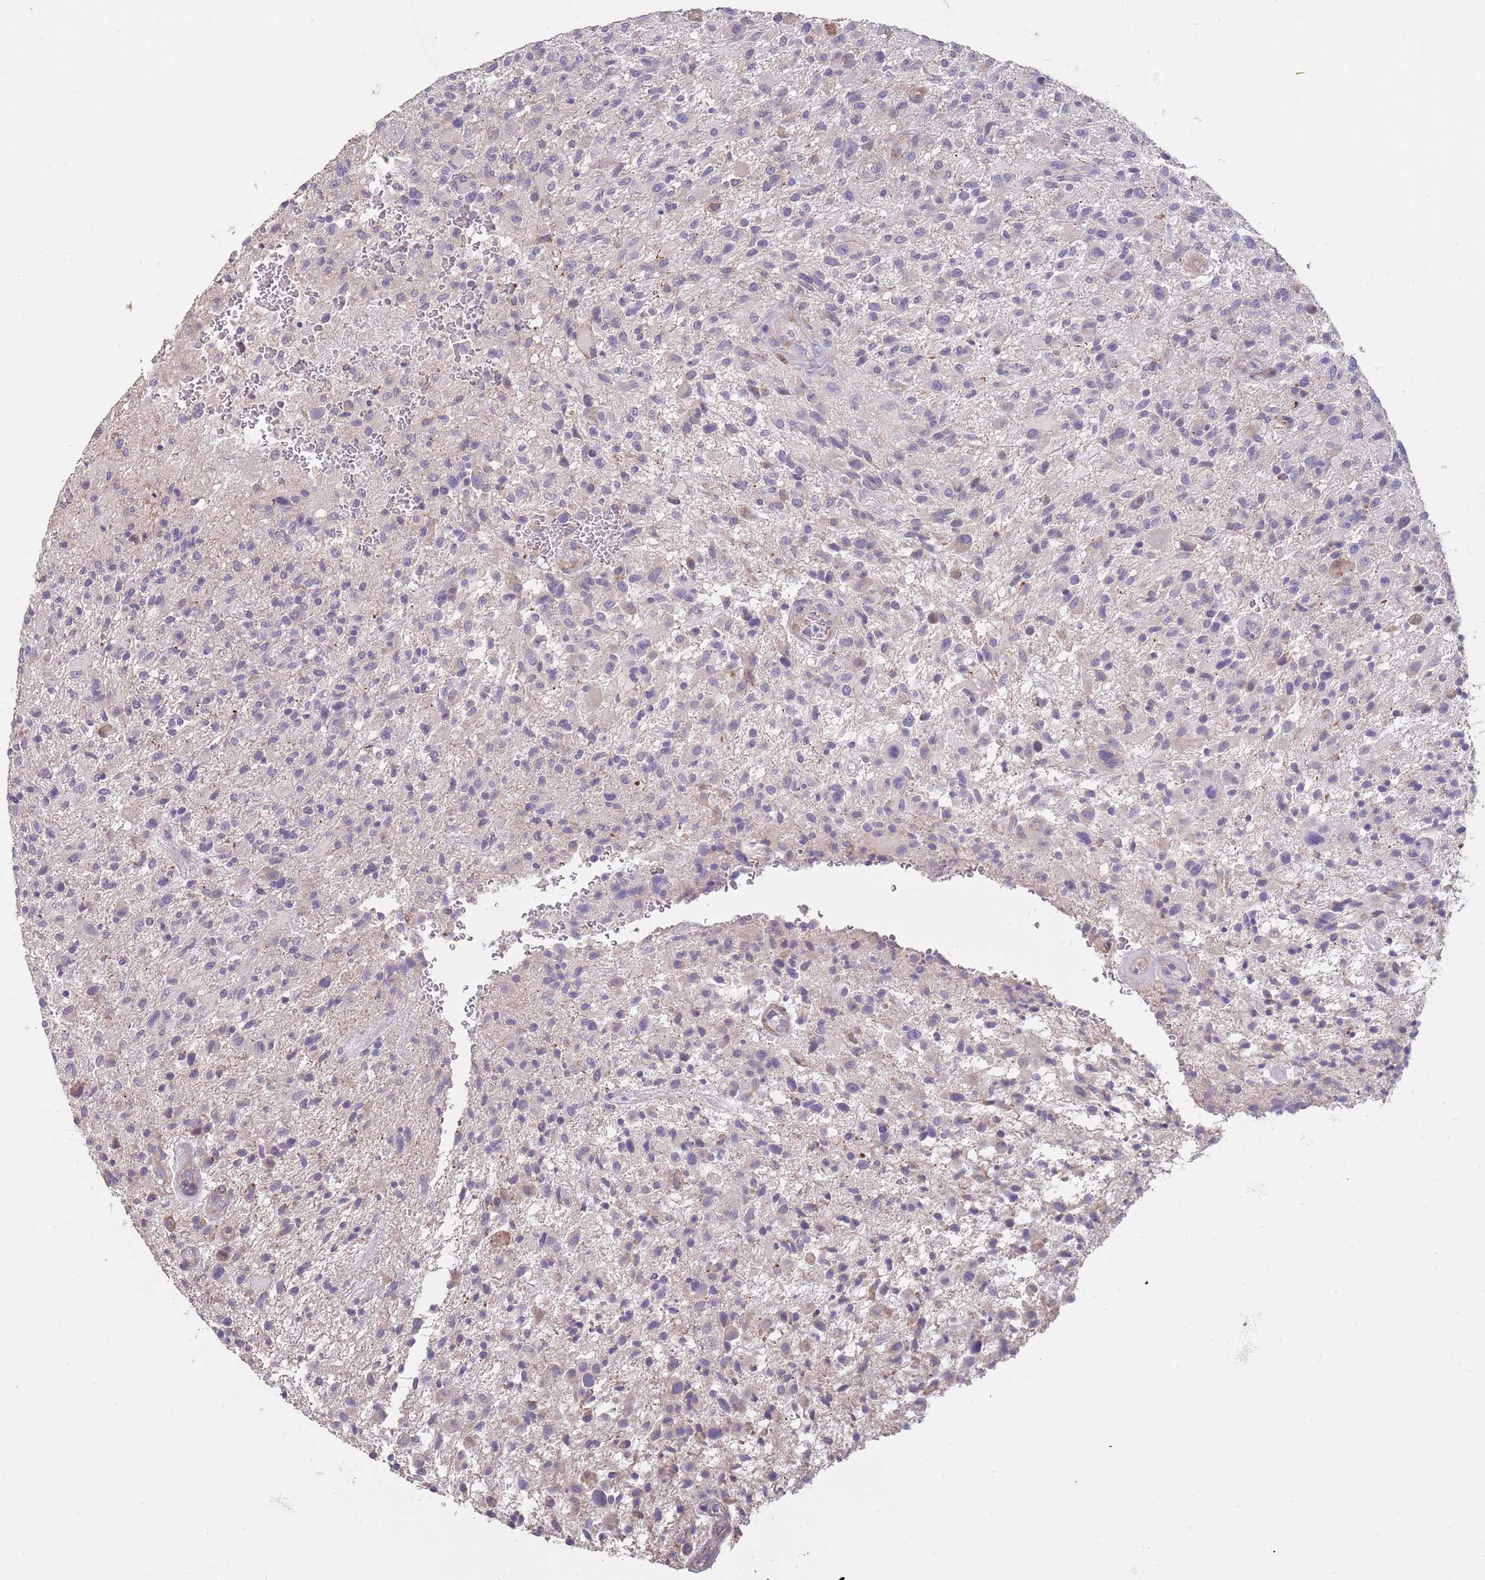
{"staining": {"intensity": "negative", "quantity": "none", "location": "none"}, "tissue": "glioma", "cell_type": "Tumor cells", "image_type": "cancer", "snomed": [{"axis": "morphology", "description": "Glioma, malignant, High grade"}, {"axis": "topography", "description": "Brain"}], "caption": "This is an IHC photomicrograph of glioma. There is no staining in tumor cells.", "gene": "SUSD1", "patient": {"sex": "male", "age": 47}}